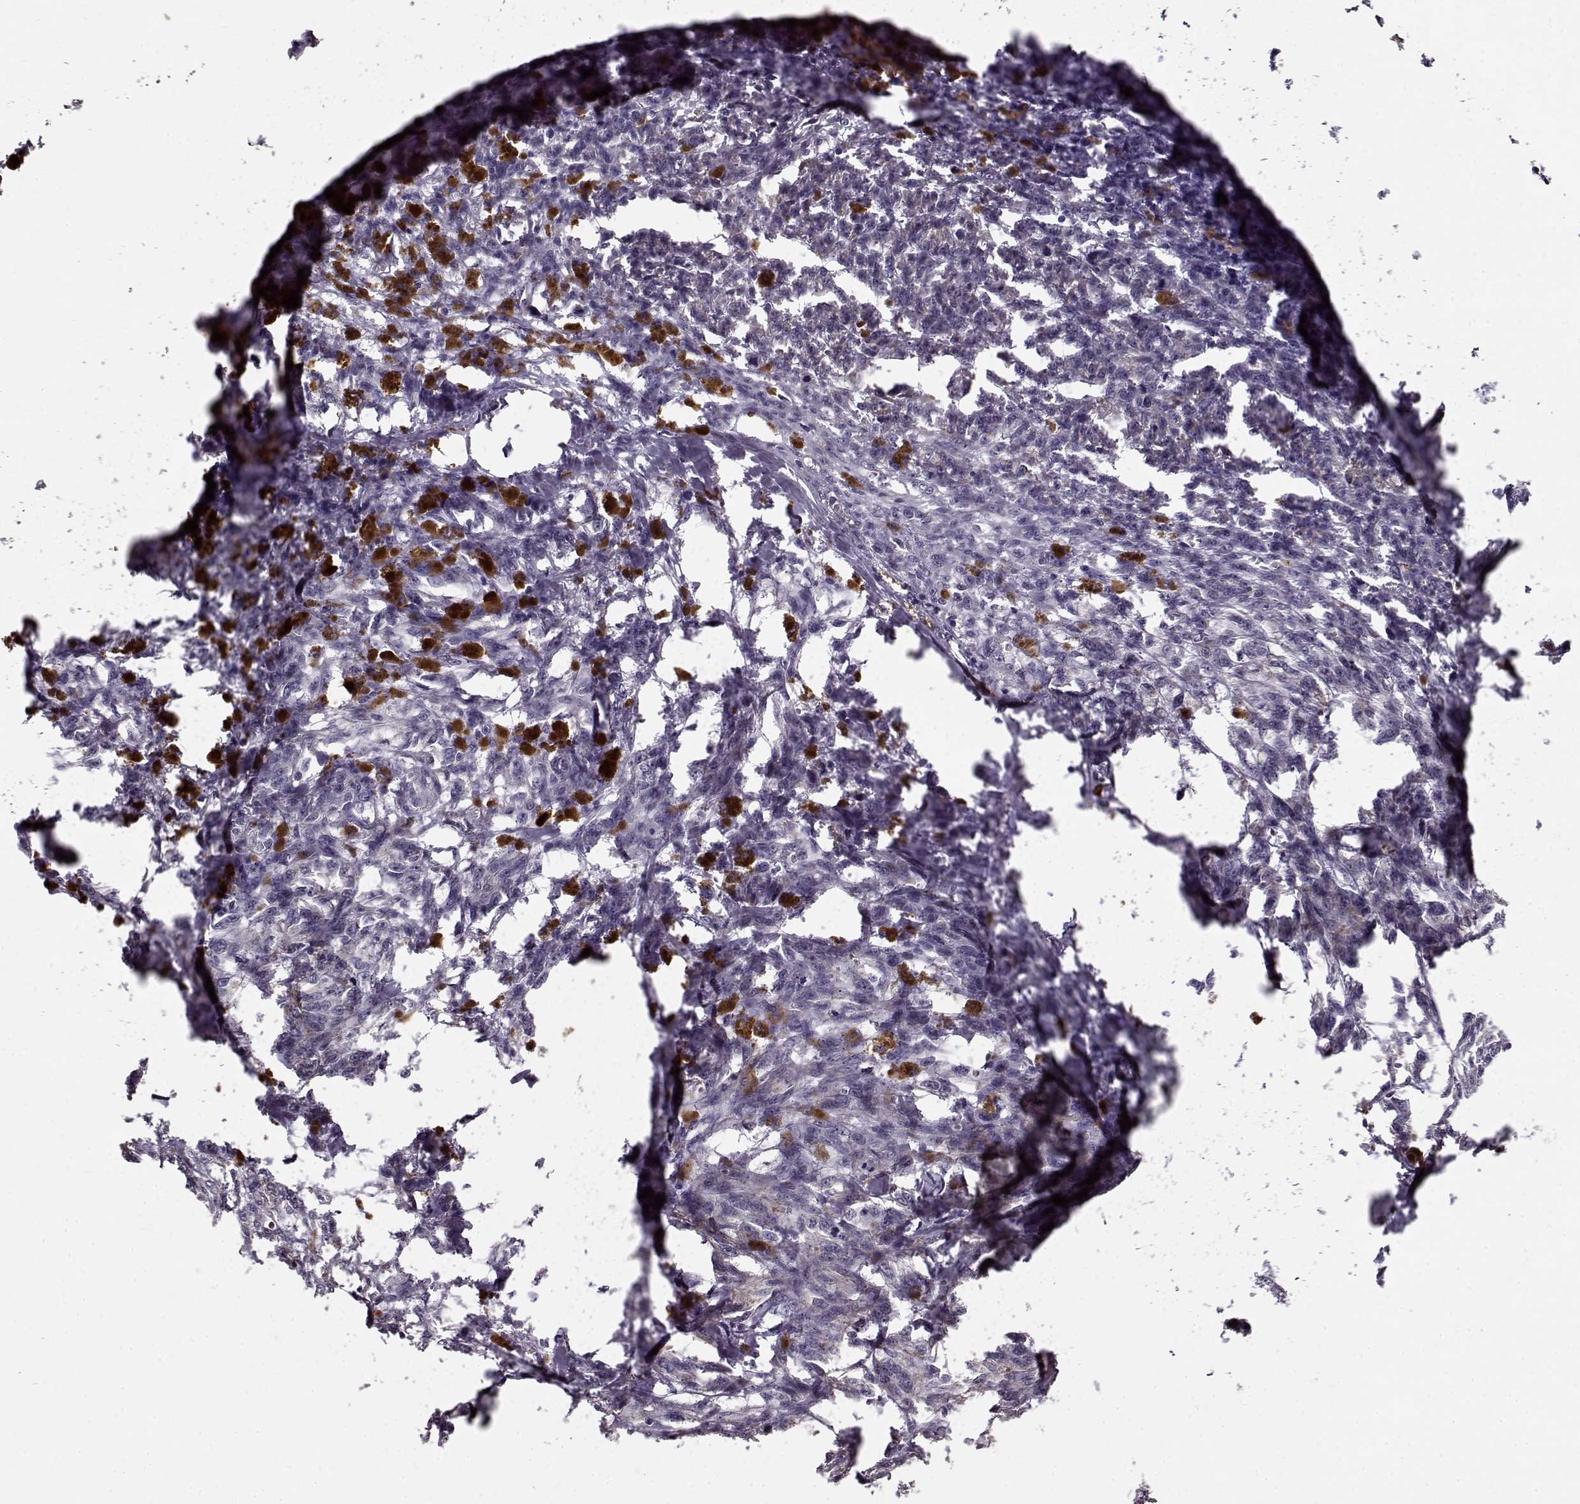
{"staining": {"intensity": "negative", "quantity": "none", "location": "none"}, "tissue": "melanoma", "cell_type": "Tumor cells", "image_type": "cancer", "snomed": [{"axis": "morphology", "description": "Malignant melanoma, NOS"}, {"axis": "topography", "description": "Skin"}], "caption": "IHC of melanoma demonstrates no positivity in tumor cells.", "gene": "RP1L1", "patient": {"sex": "female", "age": 34}}